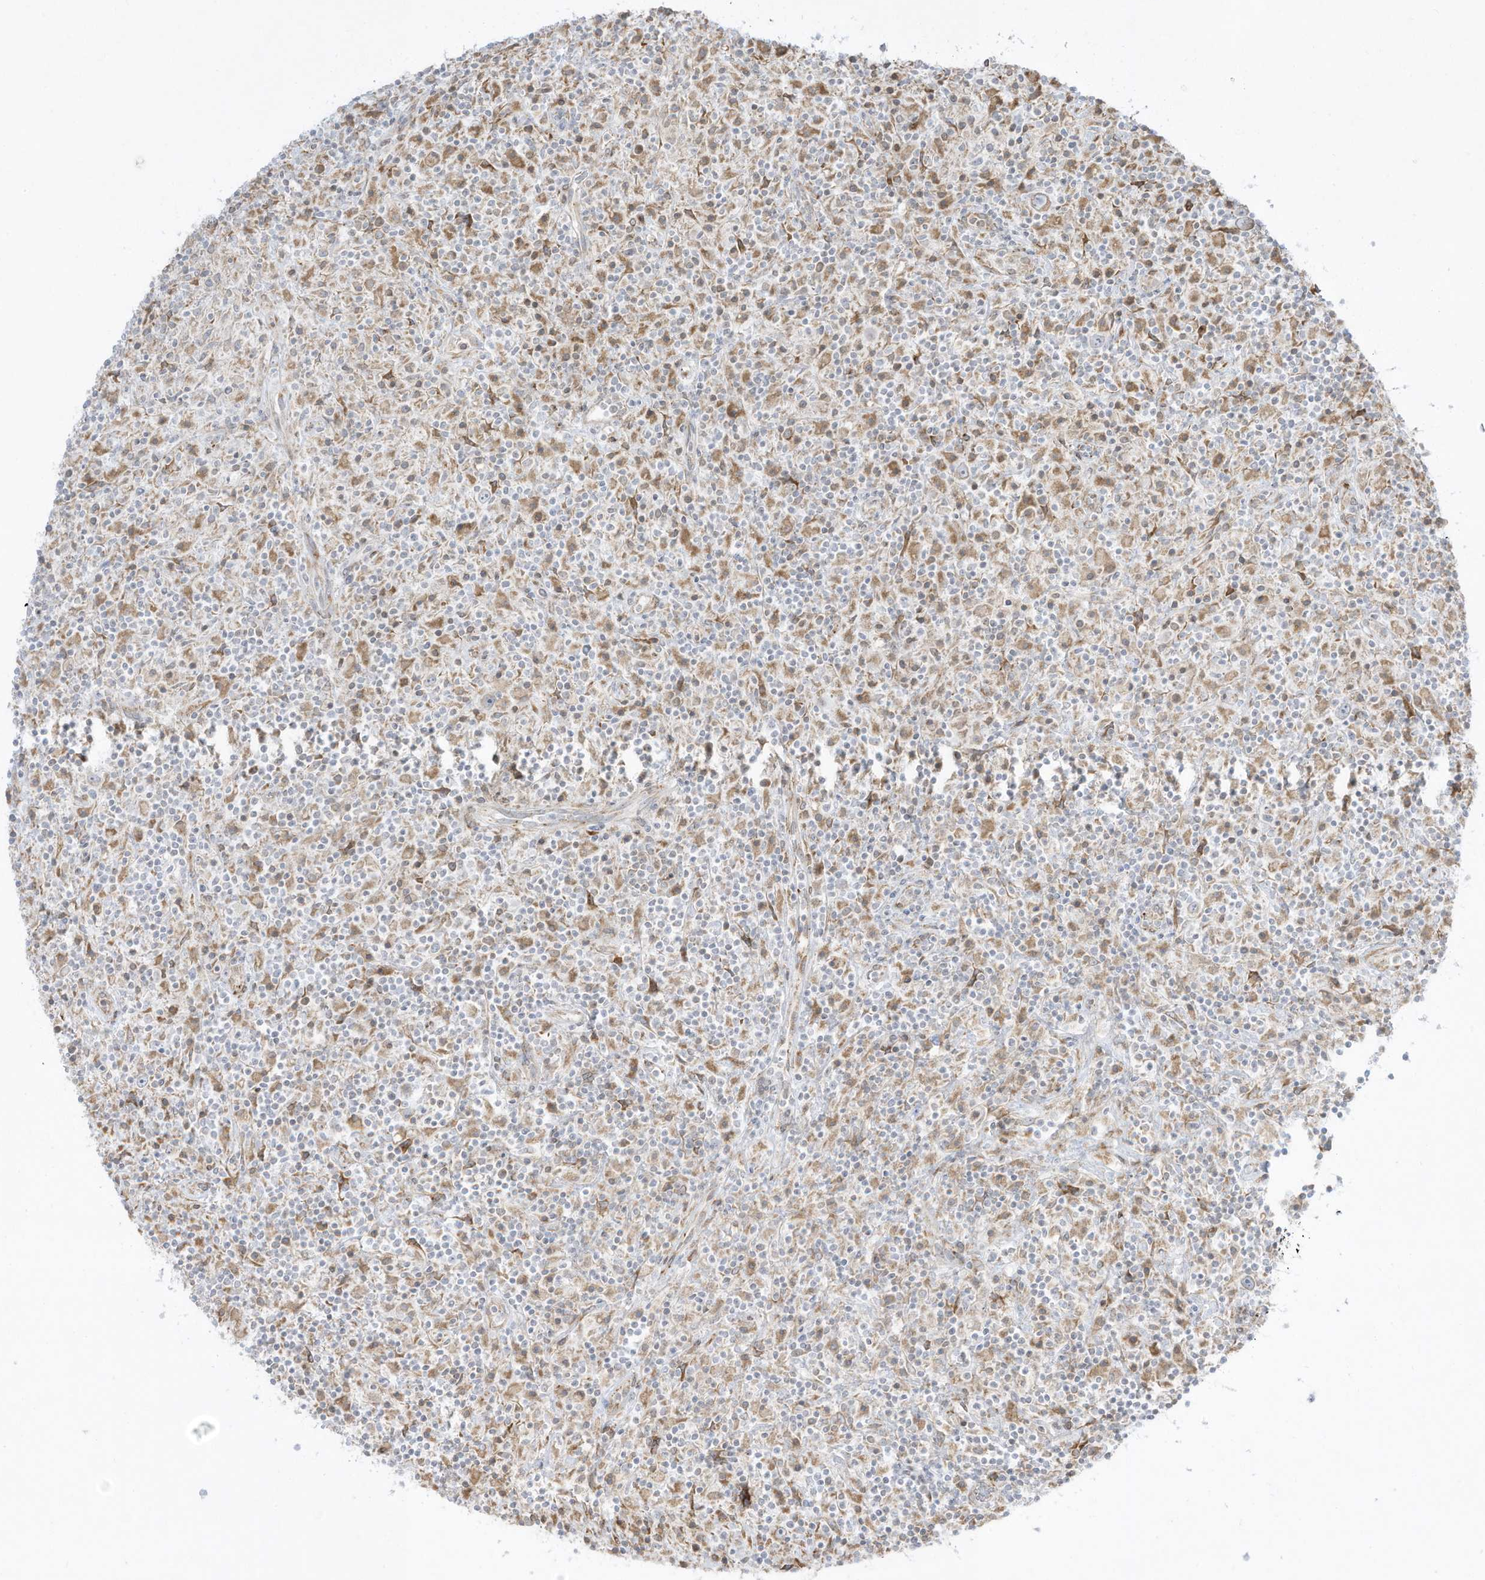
{"staining": {"intensity": "weak", "quantity": "25%-75%", "location": "cytoplasmic/membranous"}, "tissue": "lymphoma", "cell_type": "Tumor cells", "image_type": "cancer", "snomed": [{"axis": "morphology", "description": "Hodgkin's disease, NOS"}, {"axis": "topography", "description": "Lymph node"}], "caption": "Brown immunohistochemical staining in human Hodgkin's disease exhibits weak cytoplasmic/membranous positivity in about 25%-75% of tumor cells. Ihc stains the protein of interest in brown and the nuclei are stained blue.", "gene": "PTK6", "patient": {"sex": "male", "age": 70}}